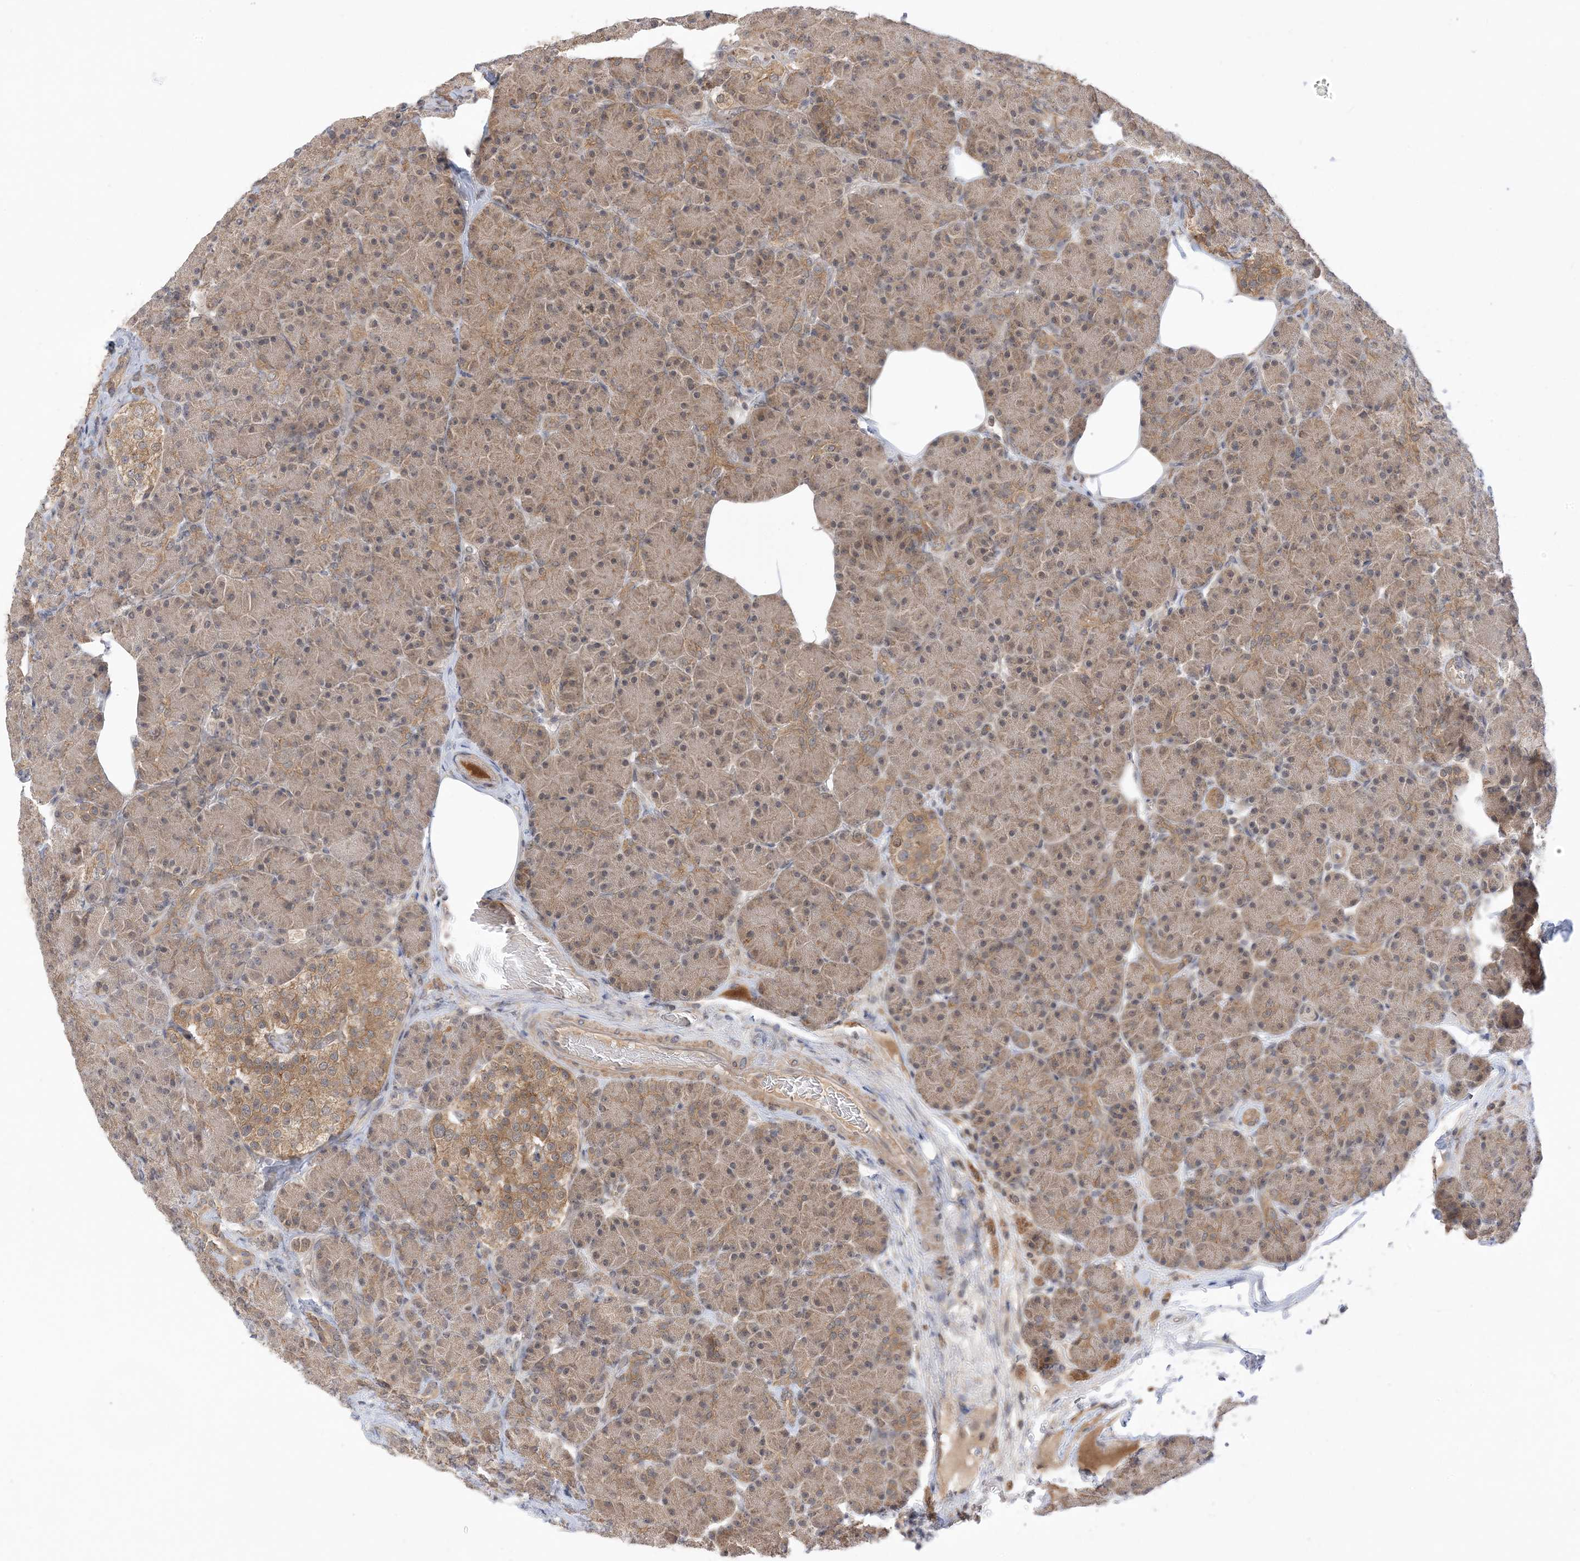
{"staining": {"intensity": "moderate", "quantity": ">75%", "location": "cytoplasmic/membranous"}, "tissue": "pancreas", "cell_type": "Exocrine glandular cells", "image_type": "normal", "snomed": [{"axis": "morphology", "description": "Normal tissue, NOS"}, {"axis": "topography", "description": "Pancreas"}], "caption": "Benign pancreas reveals moderate cytoplasmic/membranous positivity in about >75% of exocrine glandular cells, visualized by immunohistochemistry.", "gene": "WDR26", "patient": {"sex": "female", "age": 43}}